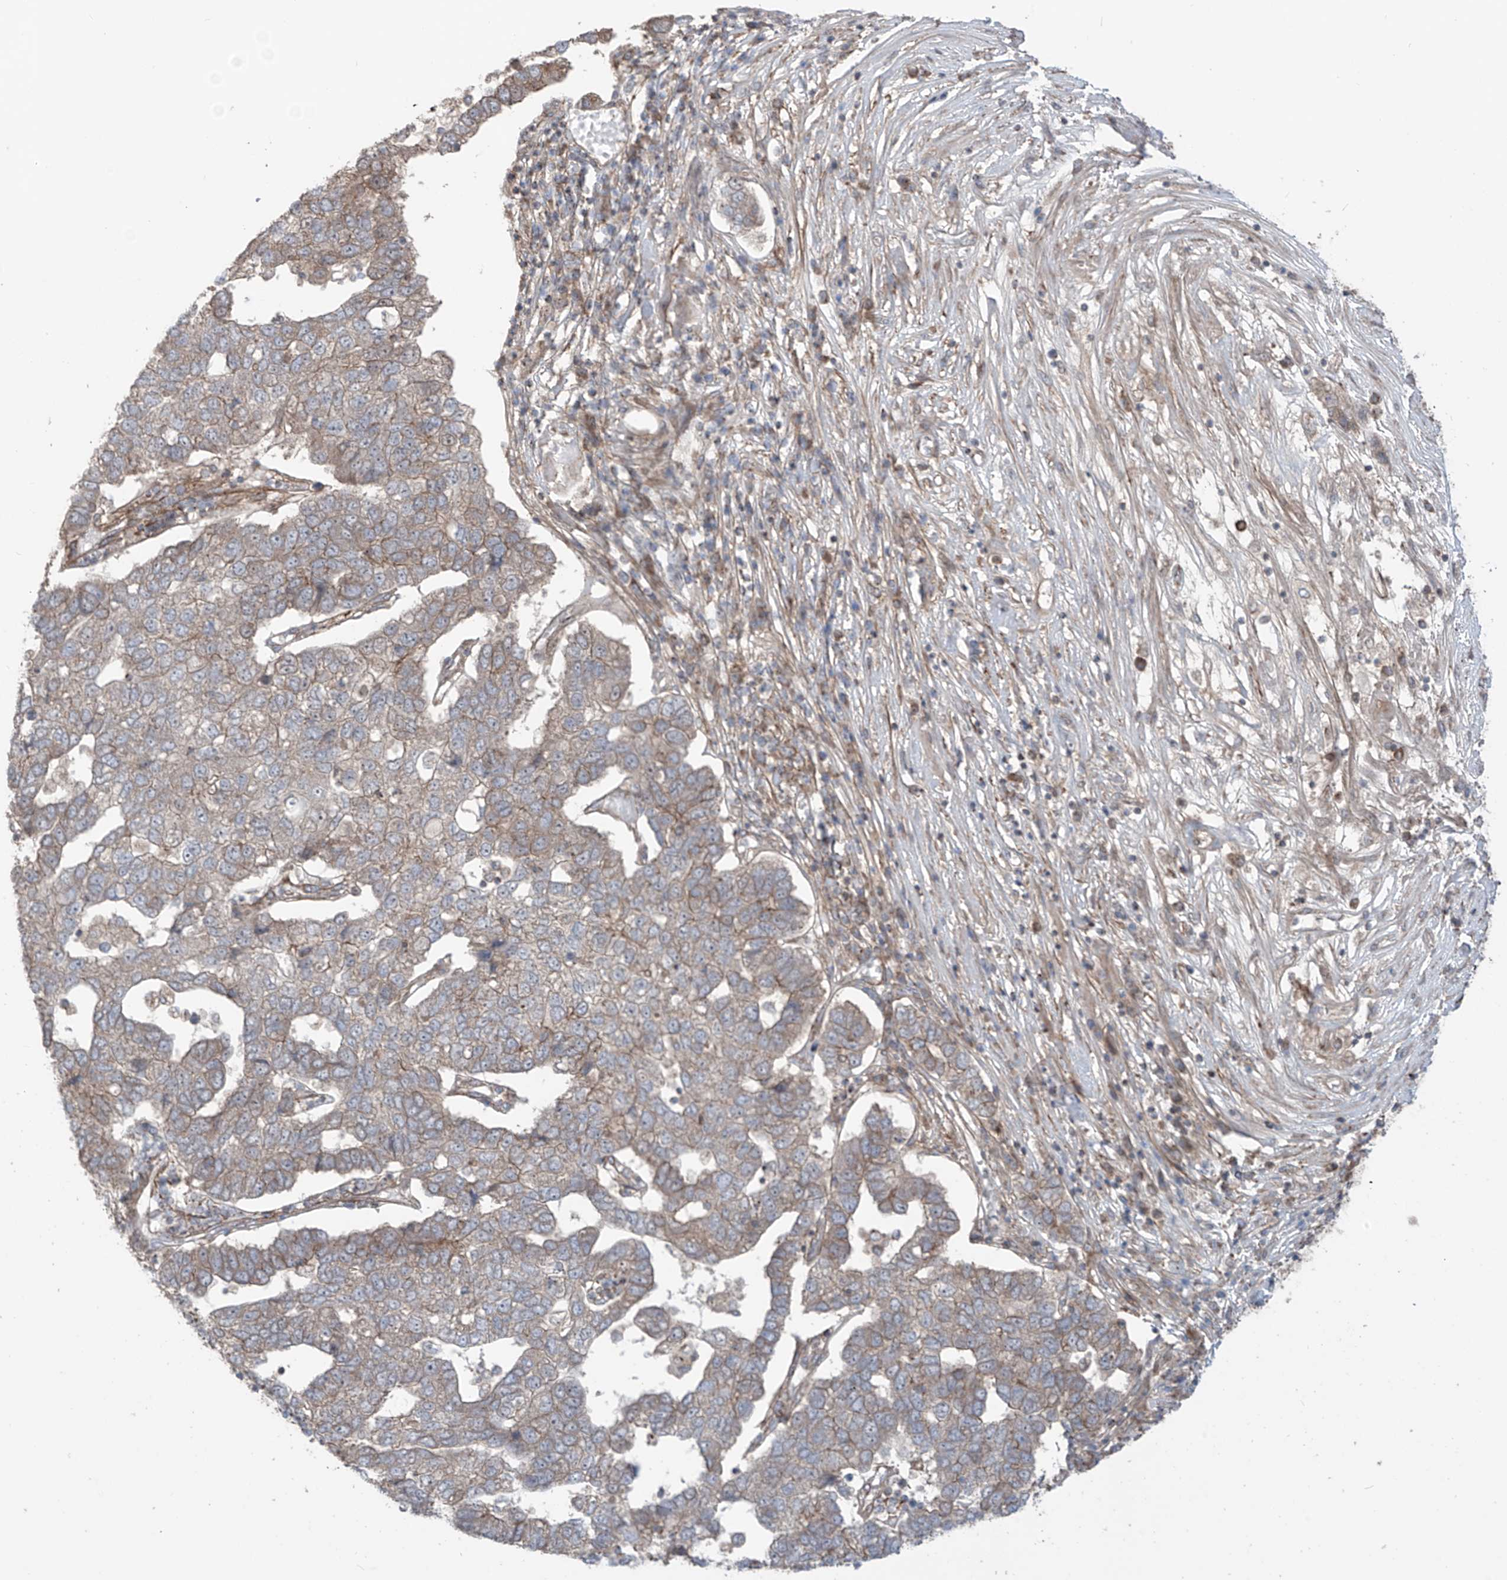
{"staining": {"intensity": "weak", "quantity": "25%-75%", "location": "cytoplasmic/membranous"}, "tissue": "pancreatic cancer", "cell_type": "Tumor cells", "image_type": "cancer", "snomed": [{"axis": "morphology", "description": "Adenocarcinoma, NOS"}, {"axis": "topography", "description": "Pancreas"}], "caption": "Protein analysis of pancreatic cancer (adenocarcinoma) tissue shows weak cytoplasmic/membranous expression in about 25%-75% of tumor cells.", "gene": "LRRC74A", "patient": {"sex": "female", "age": 61}}